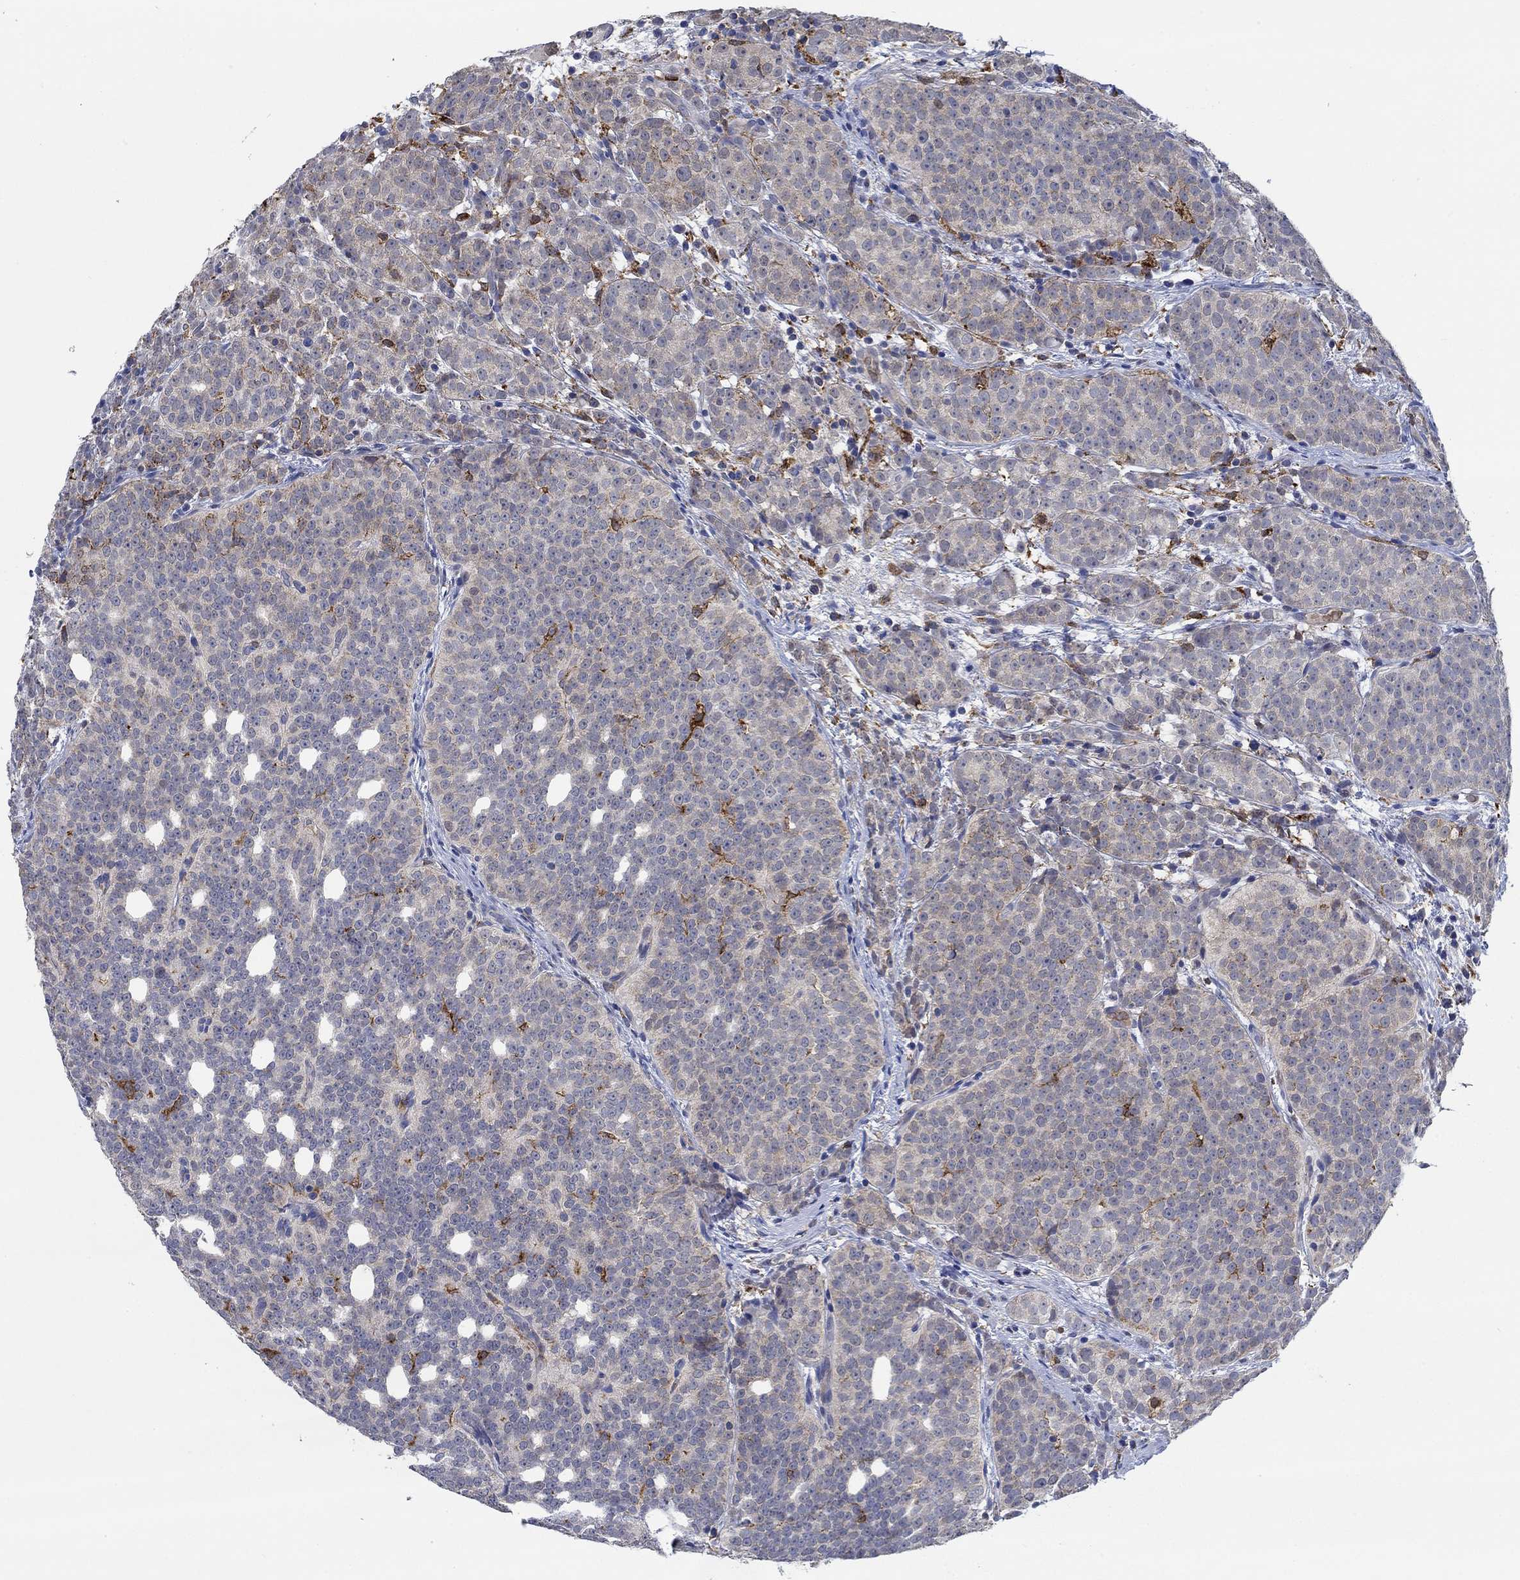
{"staining": {"intensity": "weak", "quantity": "25%-75%", "location": "cytoplasmic/membranous"}, "tissue": "prostate cancer", "cell_type": "Tumor cells", "image_type": "cancer", "snomed": [{"axis": "morphology", "description": "Adenocarcinoma, High grade"}, {"axis": "topography", "description": "Prostate"}], "caption": "Immunohistochemical staining of human prostate high-grade adenocarcinoma displays weak cytoplasmic/membranous protein staining in approximately 25%-75% of tumor cells. The staining is performed using DAB brown chromogen to label protein expression. The nuclei are counter-stained blue using hematoxylin.", "gene": "MPP1", "patient": {"sex": "male", "age": 53}}